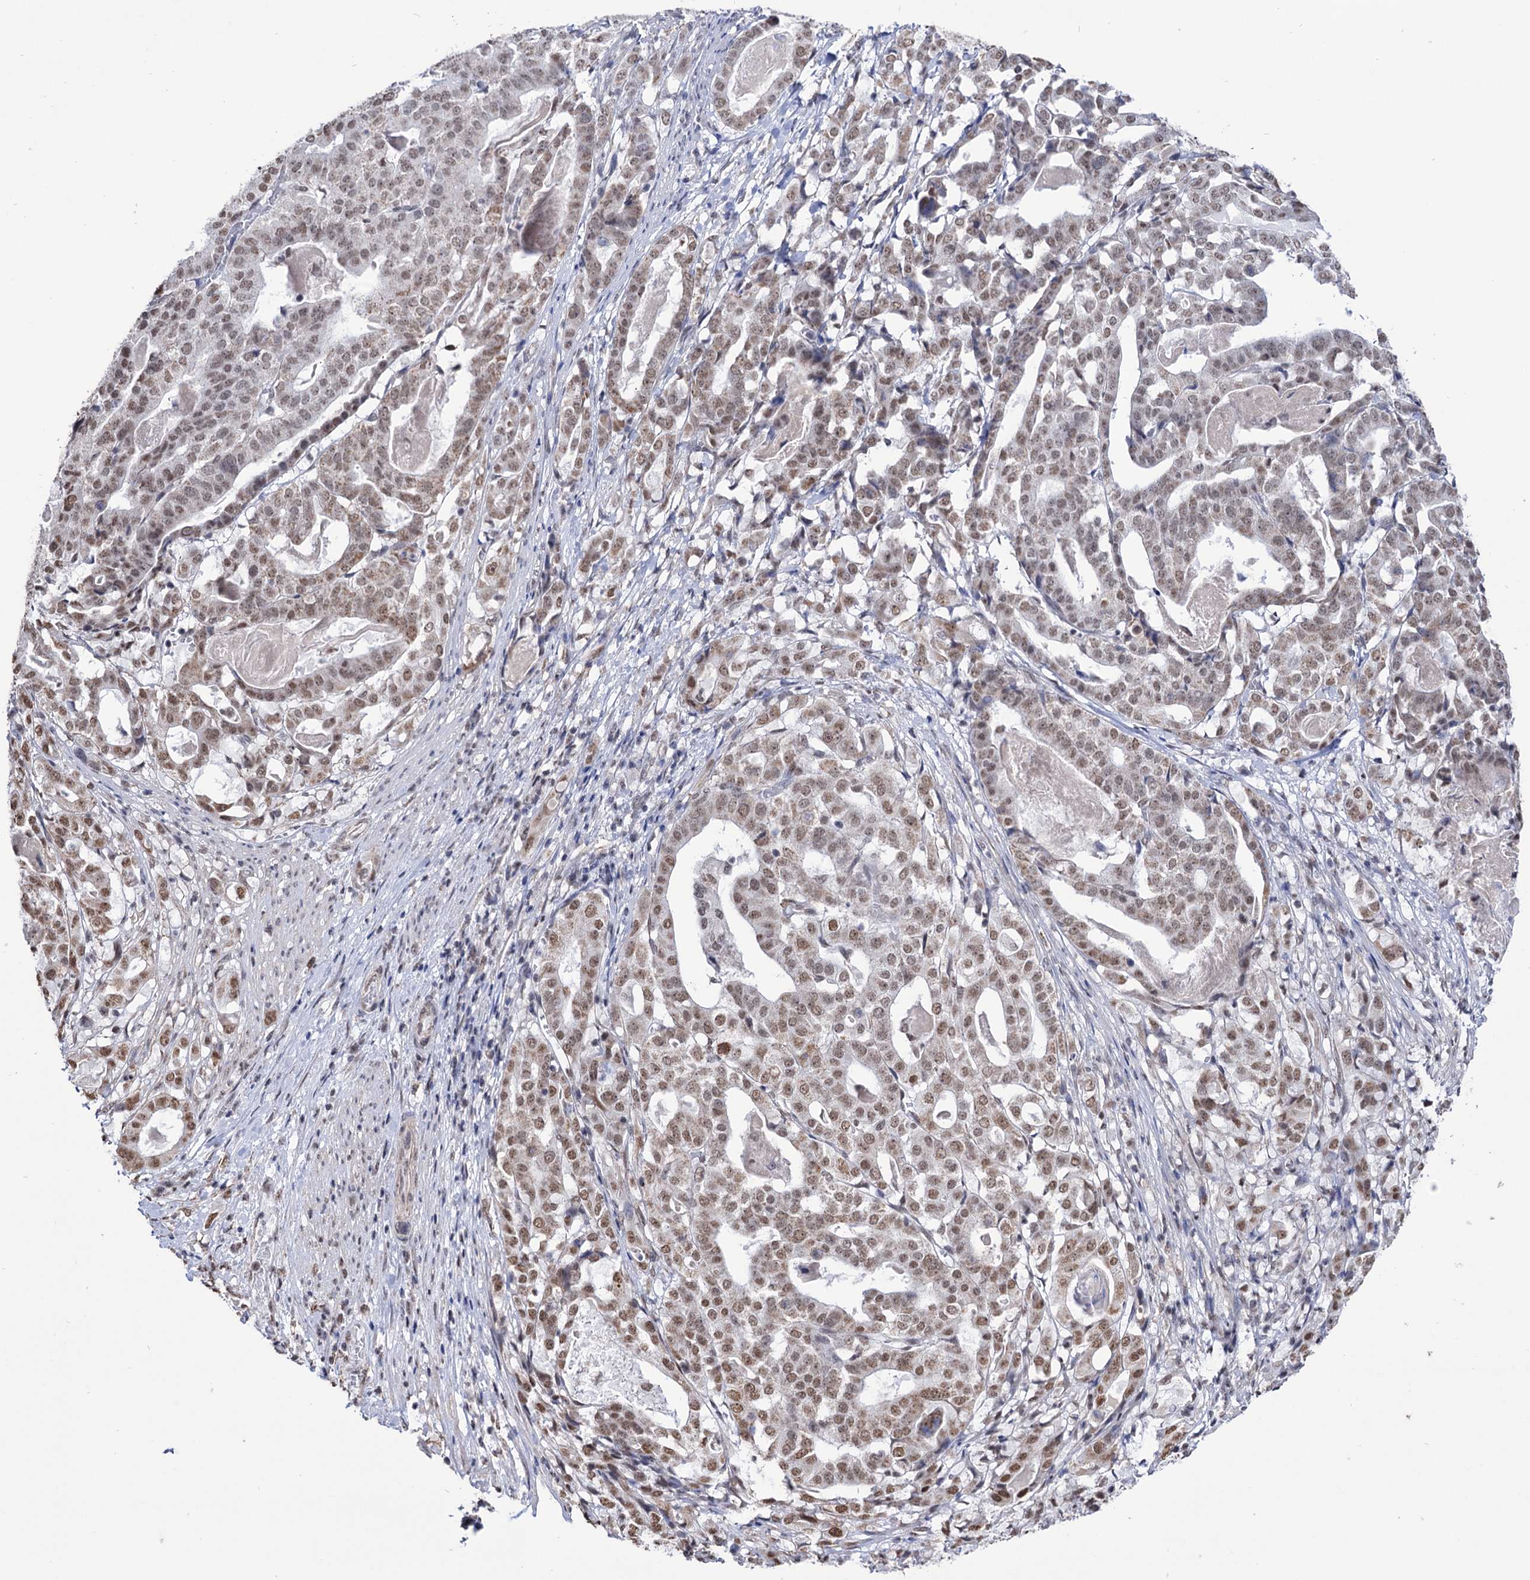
{"staining": {"intensity": "moderate", "quantity": "25%-75%", "location": "nuclear"}, "tissue": "stomach cancer", "cell_type": "Tumor cells", "image_type": "cancer", "snomed": [{"axis": "morphology", "description": "Adenocarcinoma, NOS"}, {"axis": "topography", "description": "Stomach"}], "caption": "Moderate nuclear protein expression is seen in approximately 25%-75% of tumor cells in stomach cancer. (DAB IHC with brightfield microscopy, high magnification).", "gene": "ABHD10", "patient": {"sex": "male", "age": 48}}